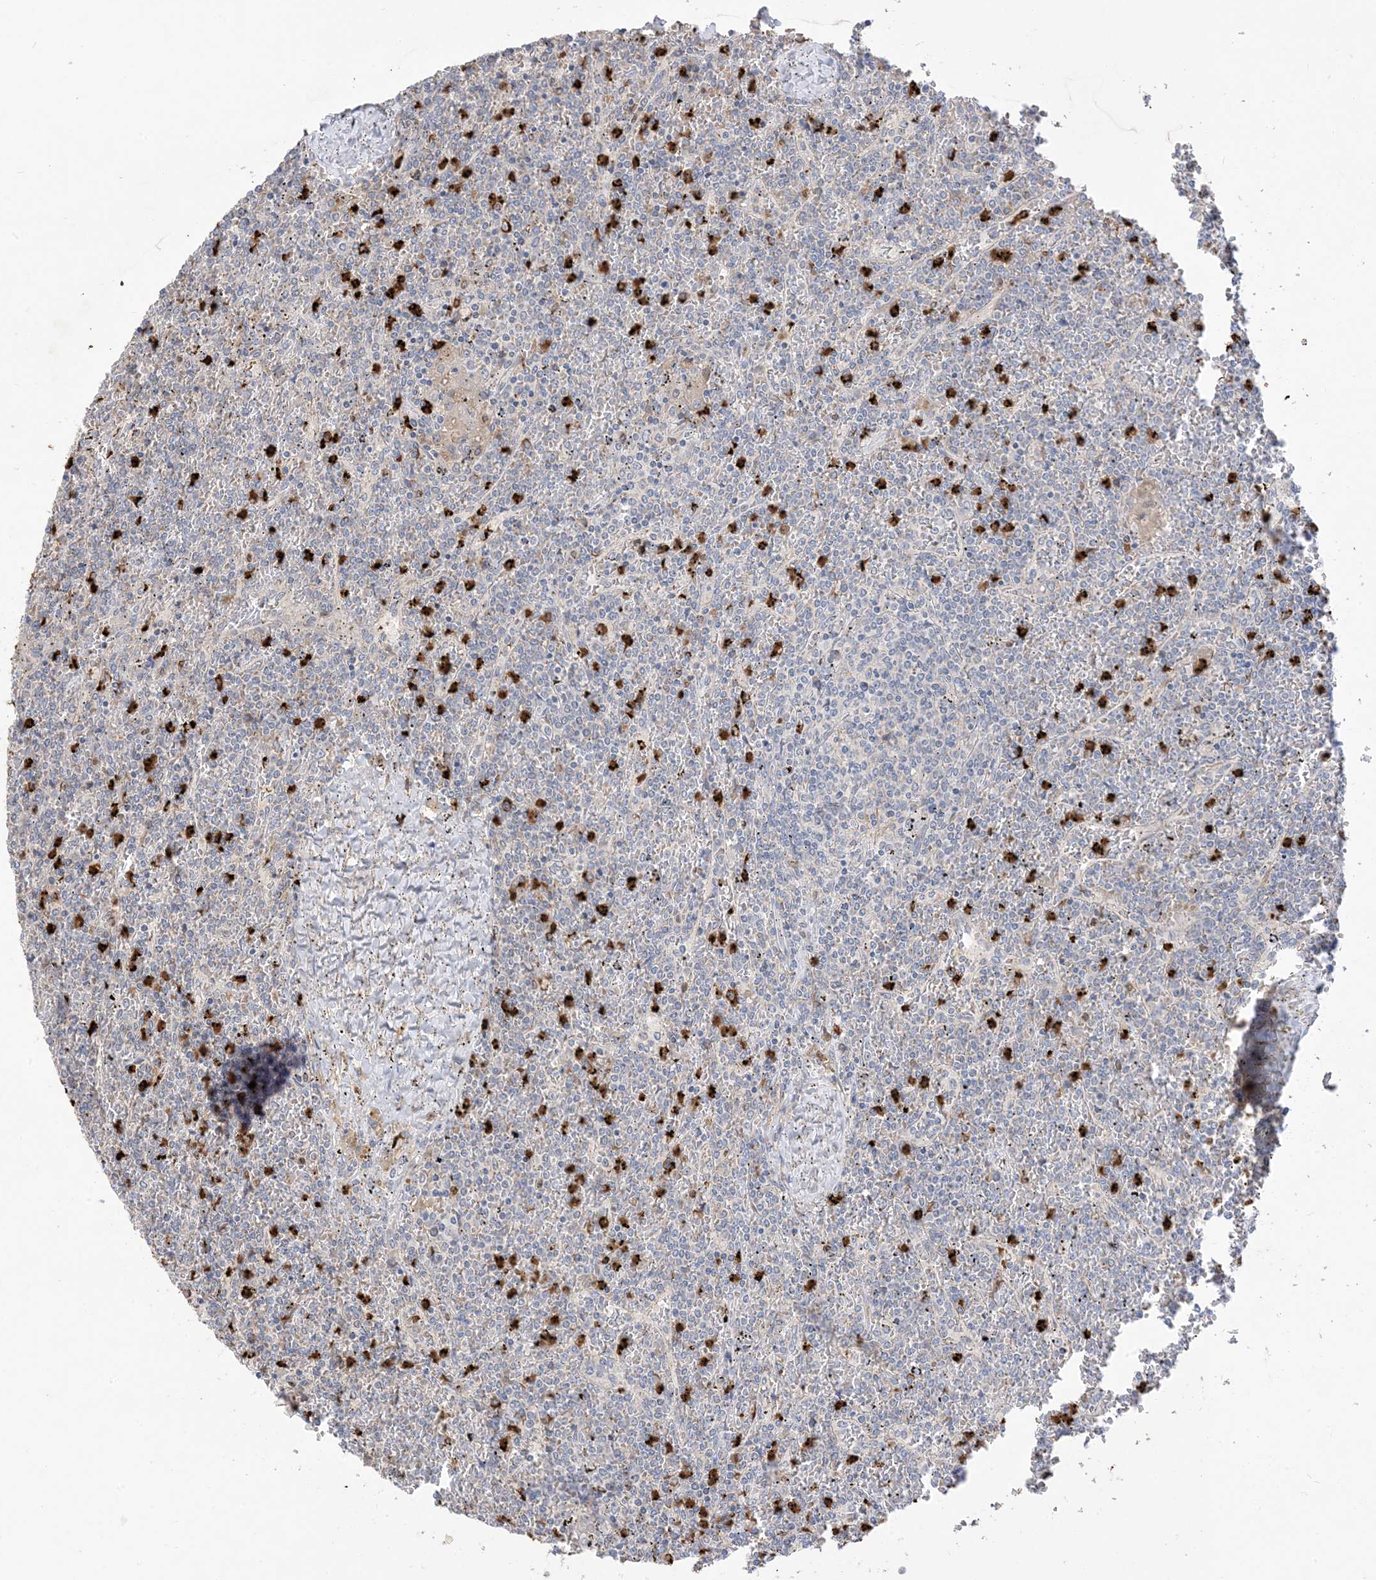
{"staining": {"intensity": "negative", "quantity": "none", "location": "none"}, "tissue": "lymphoma", "cell_type": "Tumor cells", "image_type": "cancer", "snomed": [{"axis": "morphology", "description": "Malignant lymphoma, non-Hodgkin's type, Low grade"}, {"axis": "topography", "description": "Spleen"}], "caption": "Immunohistochemical staining of malignant lymphoma, non-Hodgkin's type (low-grade) displays no significant staining in tumor cells. (DAB (3,3'-diaminobenzidine) immunohistochemistry (IHC) with hematoxylin counter stain).", "gene": "DPP9", "patient": {"sex": "female", "age": 19}}